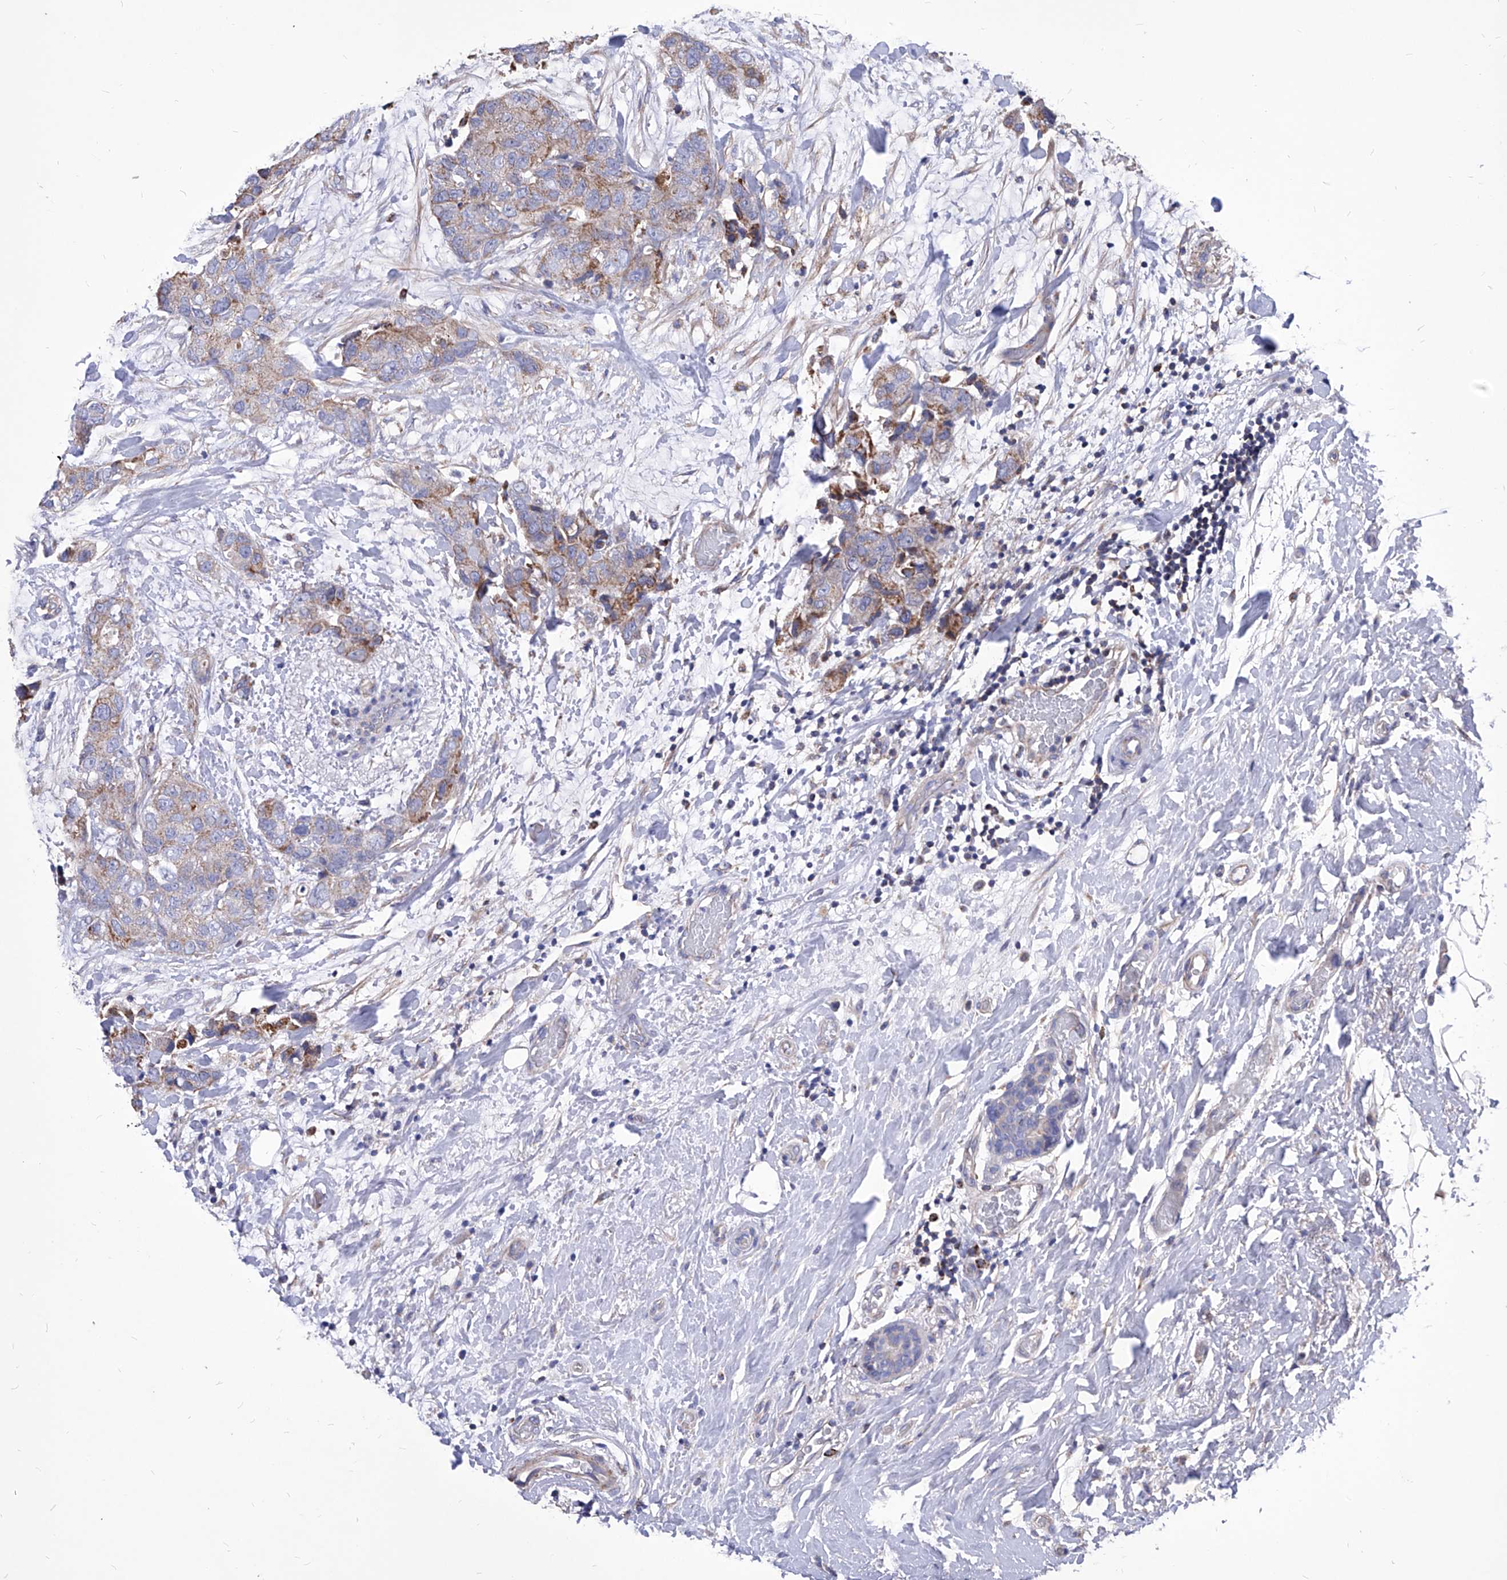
{"staining": {"intensity": "moderate", "quantity": "25%-75%", "location": "cytoplasmic/membranous"}, "tissue": "breast cancer", "cell_type": "Tumor cells", "image_type": "cancer", "snomed": [{"axis": "morphology", "description": "Duct carcinoma"}, {"axis": "topography", "description": "Breast"}], "caption": "Breast cancer stained for a protein shows moderate cytoplasmic/membranous positivity in tumor cells.", "gene": "HRNR", "patient": {"sex": "female", "age": 62}}